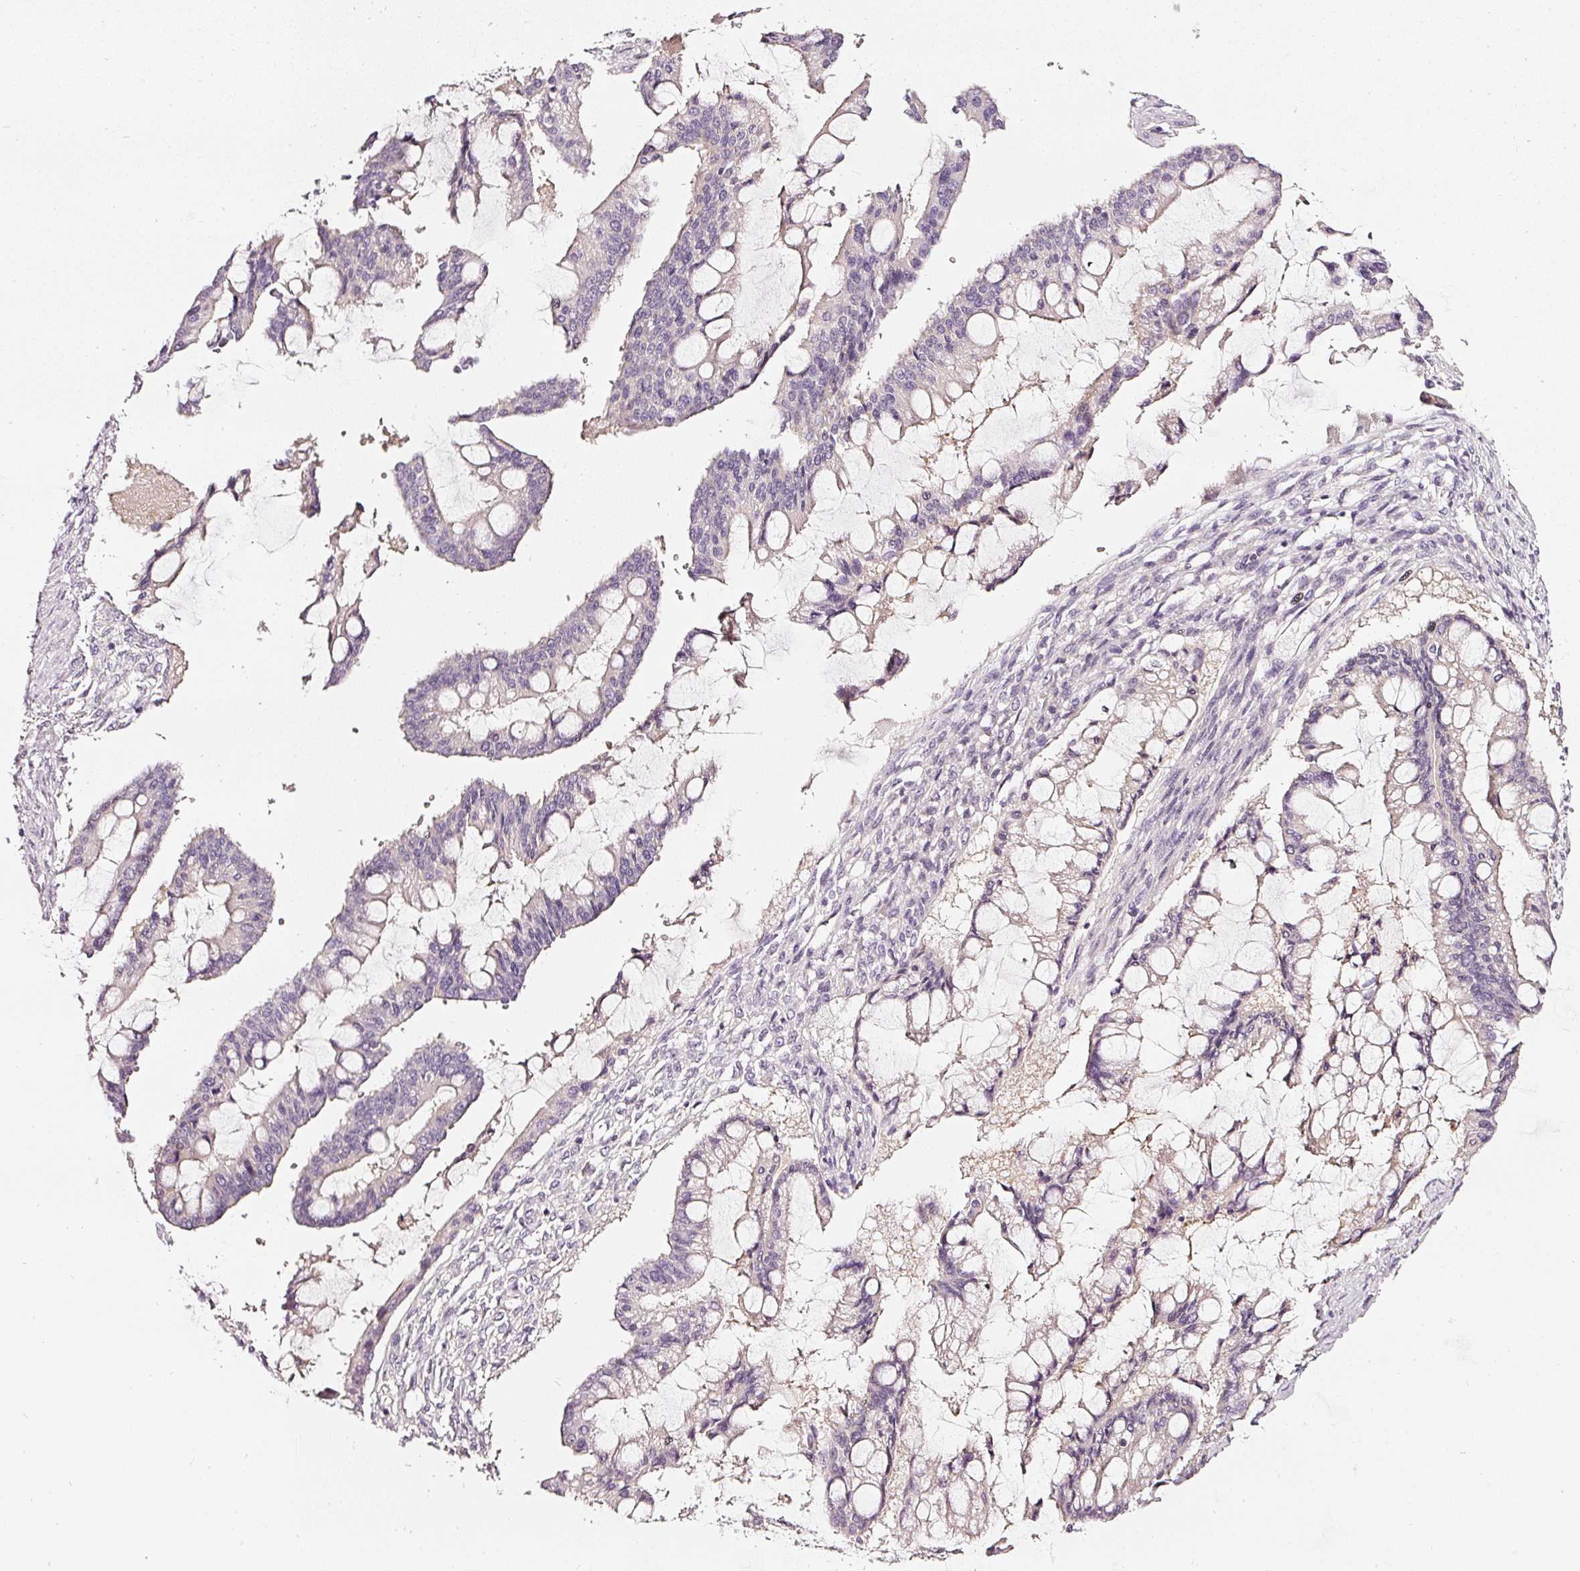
{"staining": {"intensity": "weak", "quantity": "<25%", "location": "cytoplasmic/membranous"}, "tissue": "ovarian cancer", "cell_type": "Tumor cells", "image_type": "cancer", "snomed": [{"axis": "morphology", "description": "Cystadenocarcinoma, mucinous, NOS"}, {"axis": "topography", "description": "Ovary"}], "caption": "Immunohistochemical staining of ovarian cancer displays no significant positivity in tumor cells.", "gene": "CNP", "patient": {"sex": "female", "age": 73}}